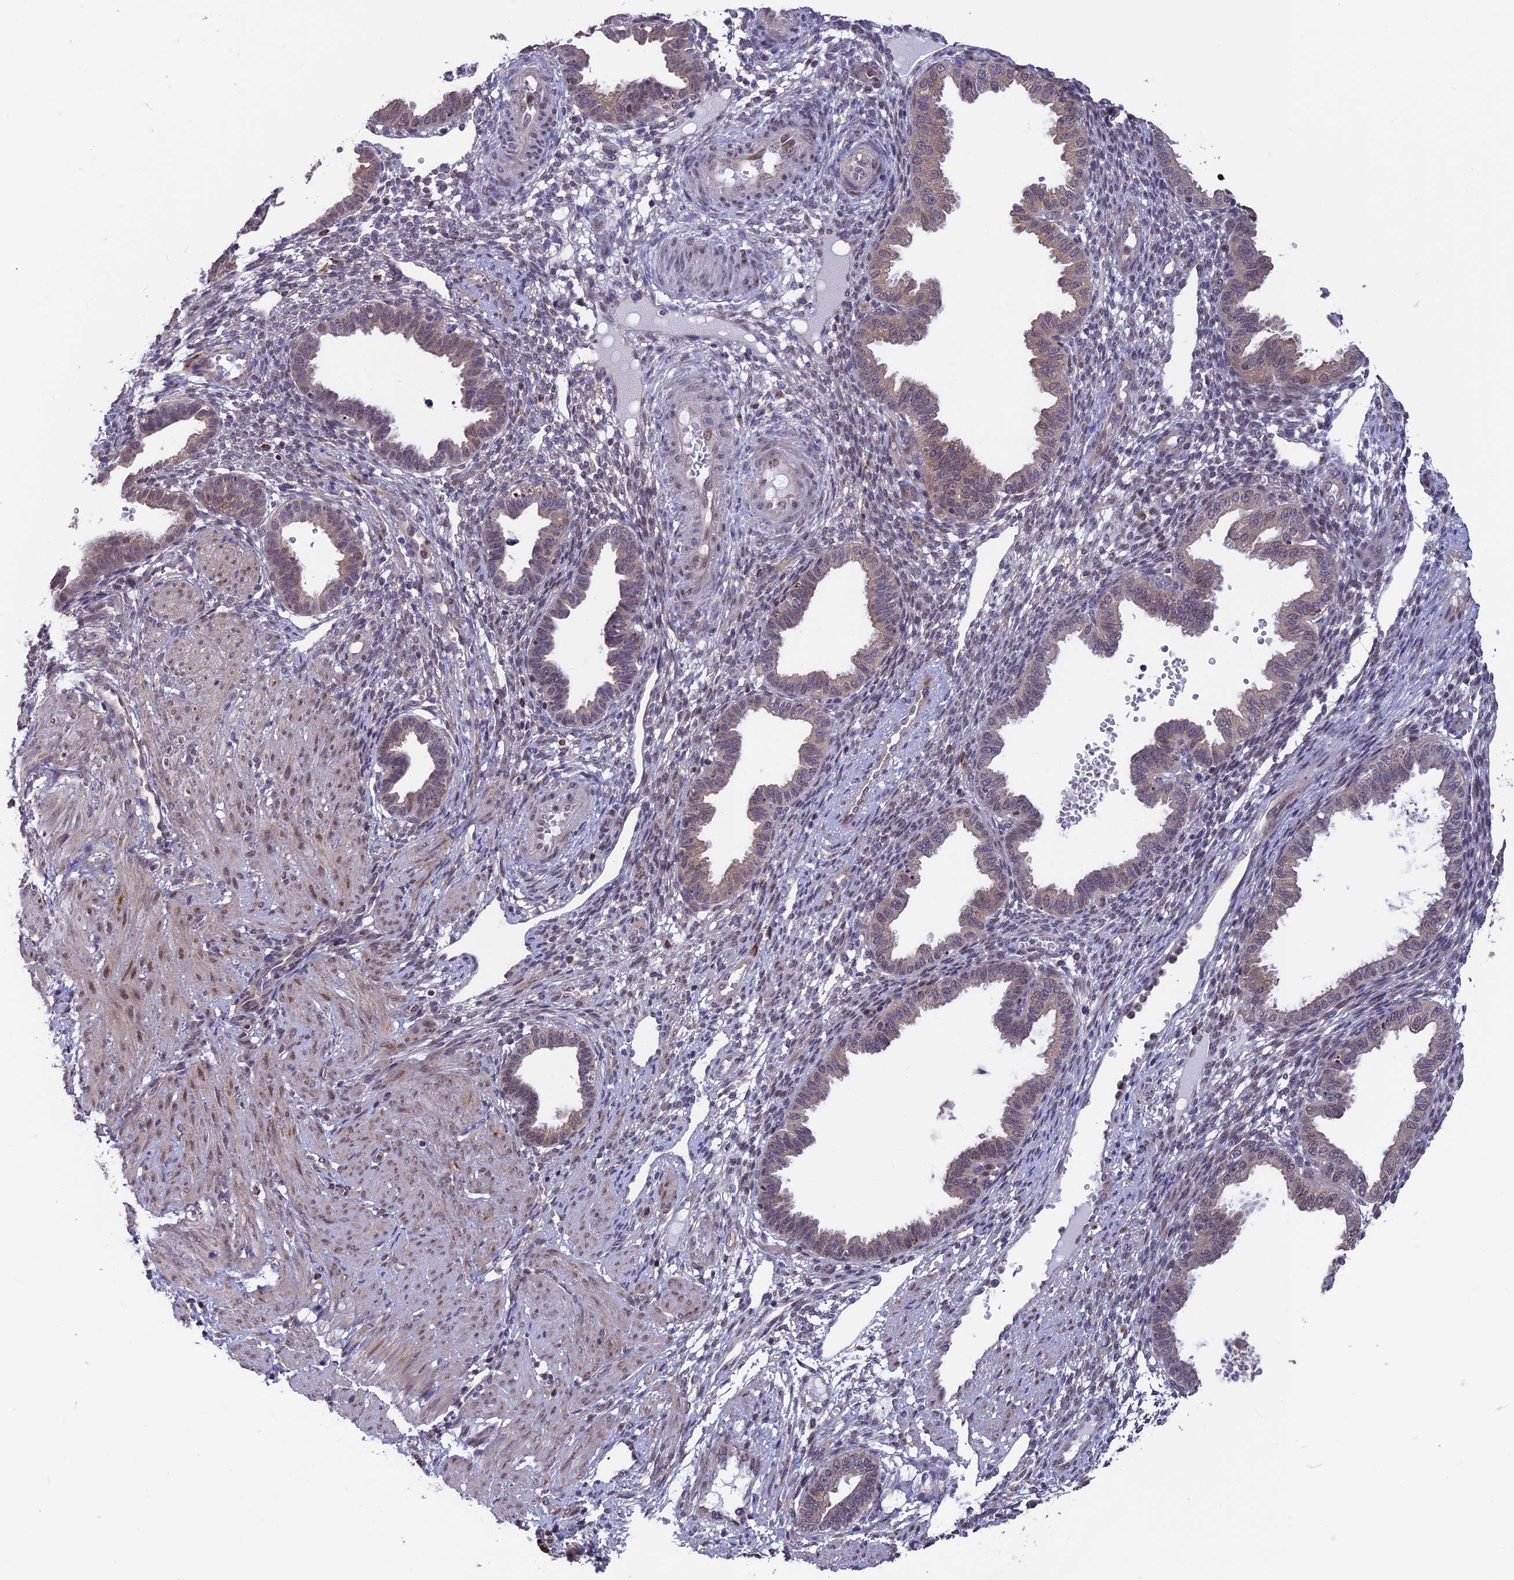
{"staining": {"intensity": "negative", "quantity": "none", "location": "none"}, "tissue": "endometrium", "cell_type": "Cells in endometrial stroma", "image_type": "normal", "snomed": [{"axis": "morphology", "description": "Normal tissue, NOS"}, {"axis": "topography", "description": "Endometrium"}], "caption": "Immunohistochemical staining of benign human endometrium displays no significant staining in cells in endometrial stroma. (DAB immunohistochemistry with hematoxylin counter stain).", "gene": "MAST2", "patient": {"sex": "female", "age": 33}}